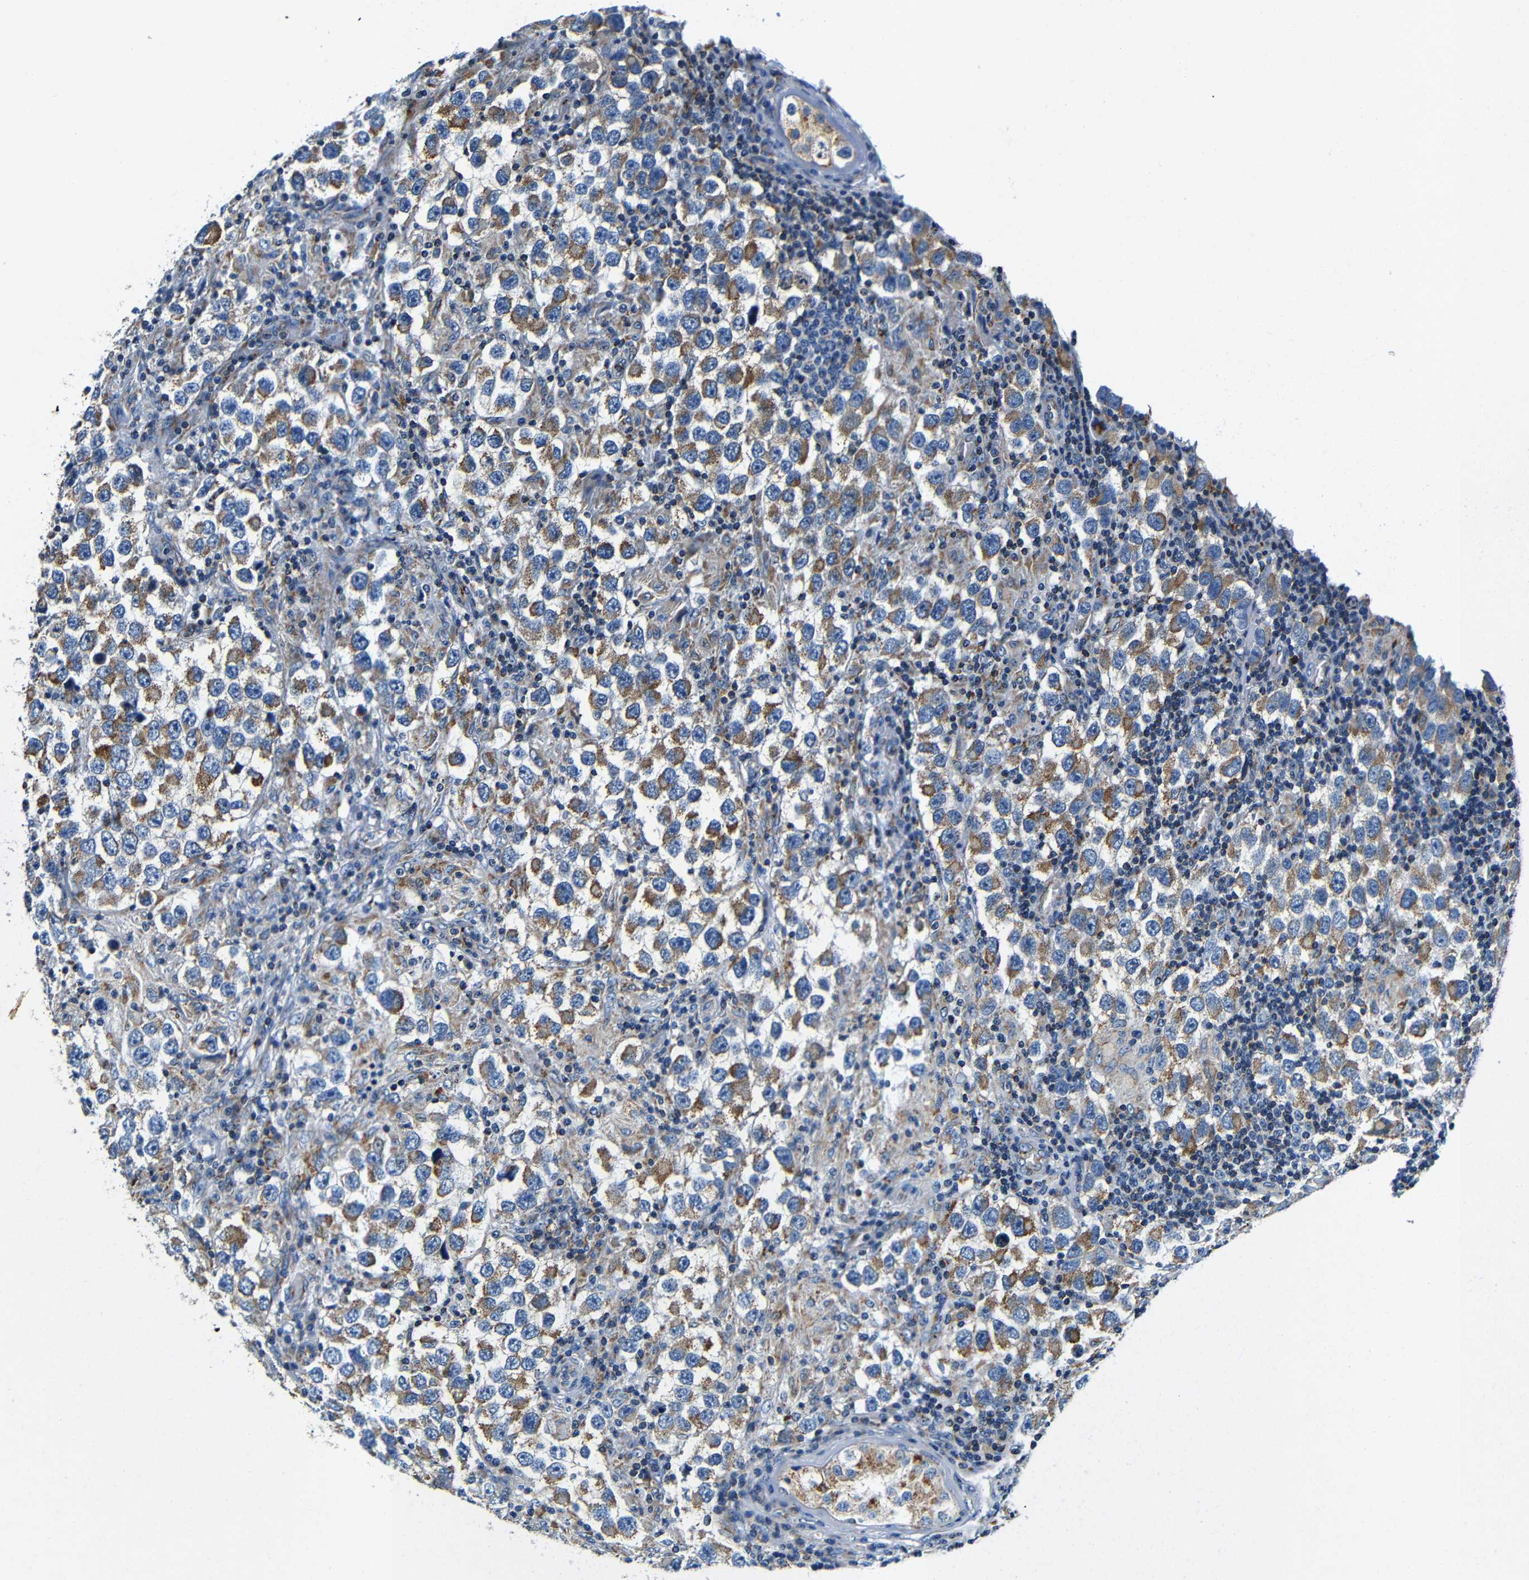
{"staining": {"intensity": "moderate", "quantity": "25%-75%", "location": "cytoplasmic/membranous"}, "tissue": "testis cancer", "cell_type": "Tumor cells", "image_type": "cancer", "snomed": [{"axis": "morphology", "description": "Carcinoma, Embryonal, NOS"}, {"axis": "topography", "description": "Testis"}], "caption": "A histopathology image of human testis cancer stained for a protein shows moderate cytoplasmic/membranous brown staining in tumor cells.", "gene": "GALNT18", "patient": {"sex": "male", "age": 21}}